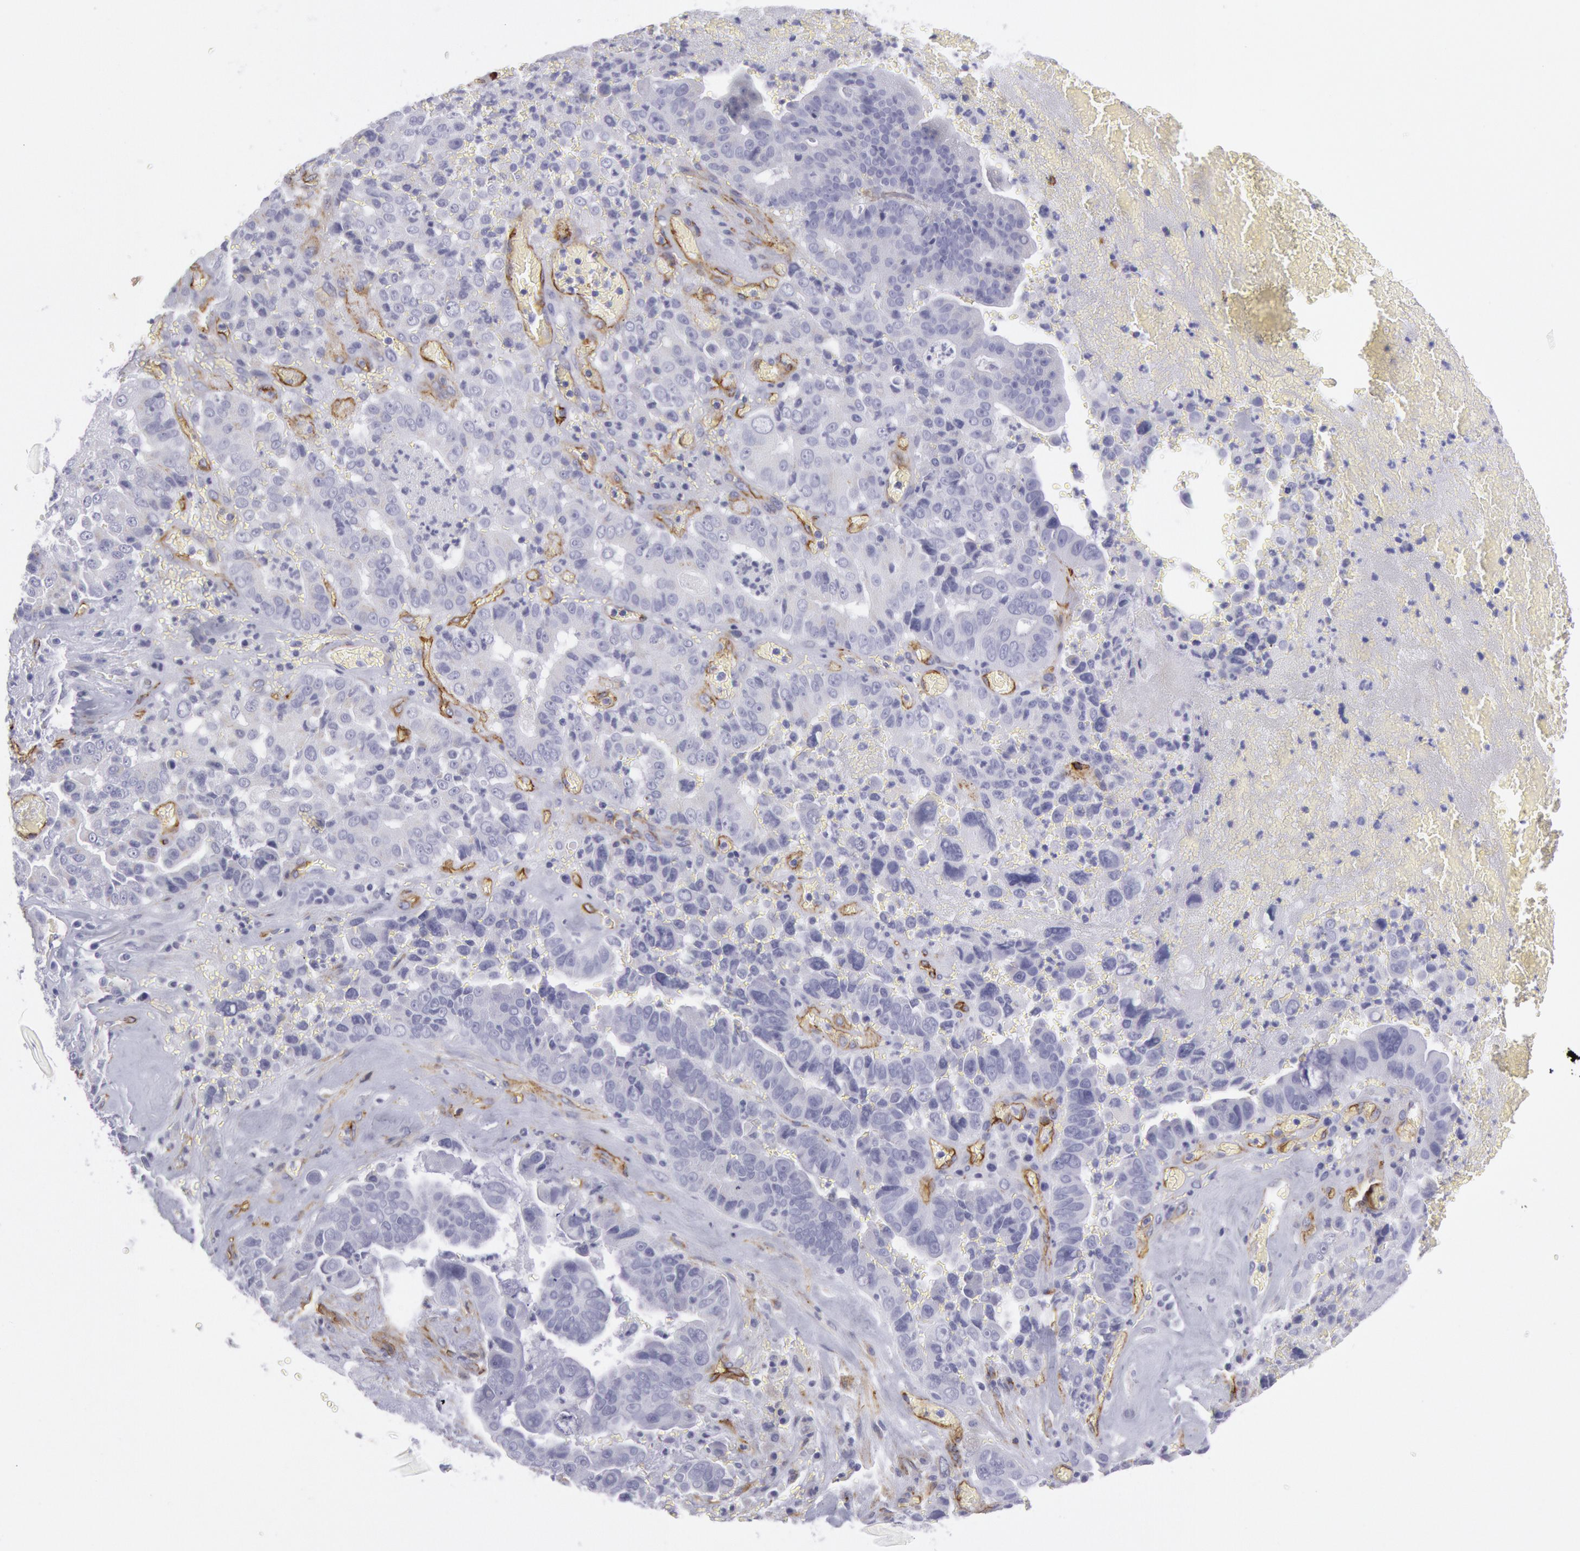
{"staining": {"intensity": "negative", "quantity": "none", "location": "none"}, "tissue": "liver cancer", "cell_type": "Tumor cells", "image_type": "cancer", "snomed": [{"axis": "morphology", "description": "Cholangiocarcinoma"}, {"axis": "topography", "description": "Liver"}], "caption": "Histopathology image shows no significant protein expression in tumor cells of liver cancer.", "gene": "CDH13", "patient": {"sex": "female", "age": 79}}